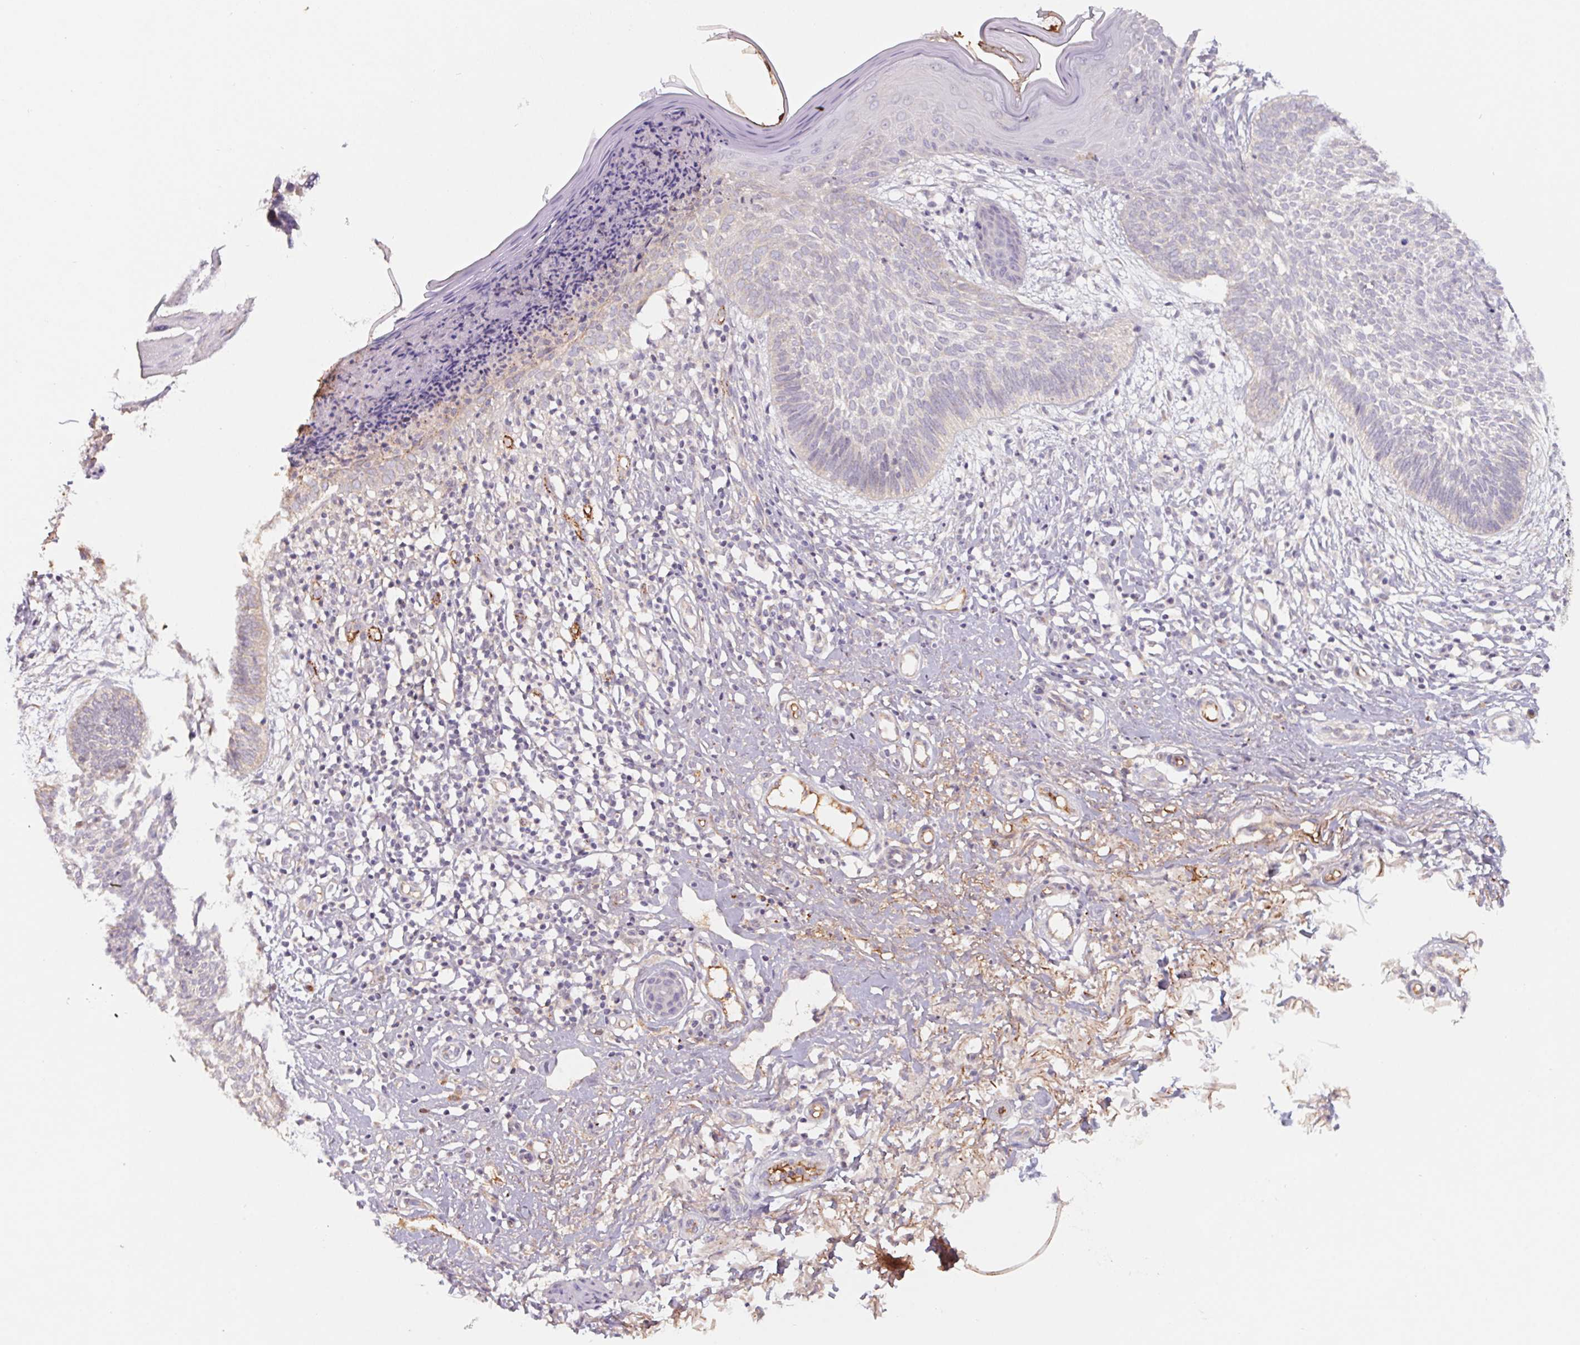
{"staining": {"intensity": "negative", "quantity": "none", "location": "none"}, "tissue": "skin cancer", "cell_type": "Tumor cells", "image_type": "cancer", "snomed": [{"axis": "morphology", "description": "Basal cell carcinoma"}, {"axis": "topography", "description": "Skin"}], "caption": "High magnification brightfield microscopy of skin basal cell carcinoma stained with DAB (3,3'-diaminobenzidine) (brown) and counterstained with hematoxylin (blue): tumor cells show no significant expression.", "gene": "LPA", "patient": {"sex": "female", "age": 84}}